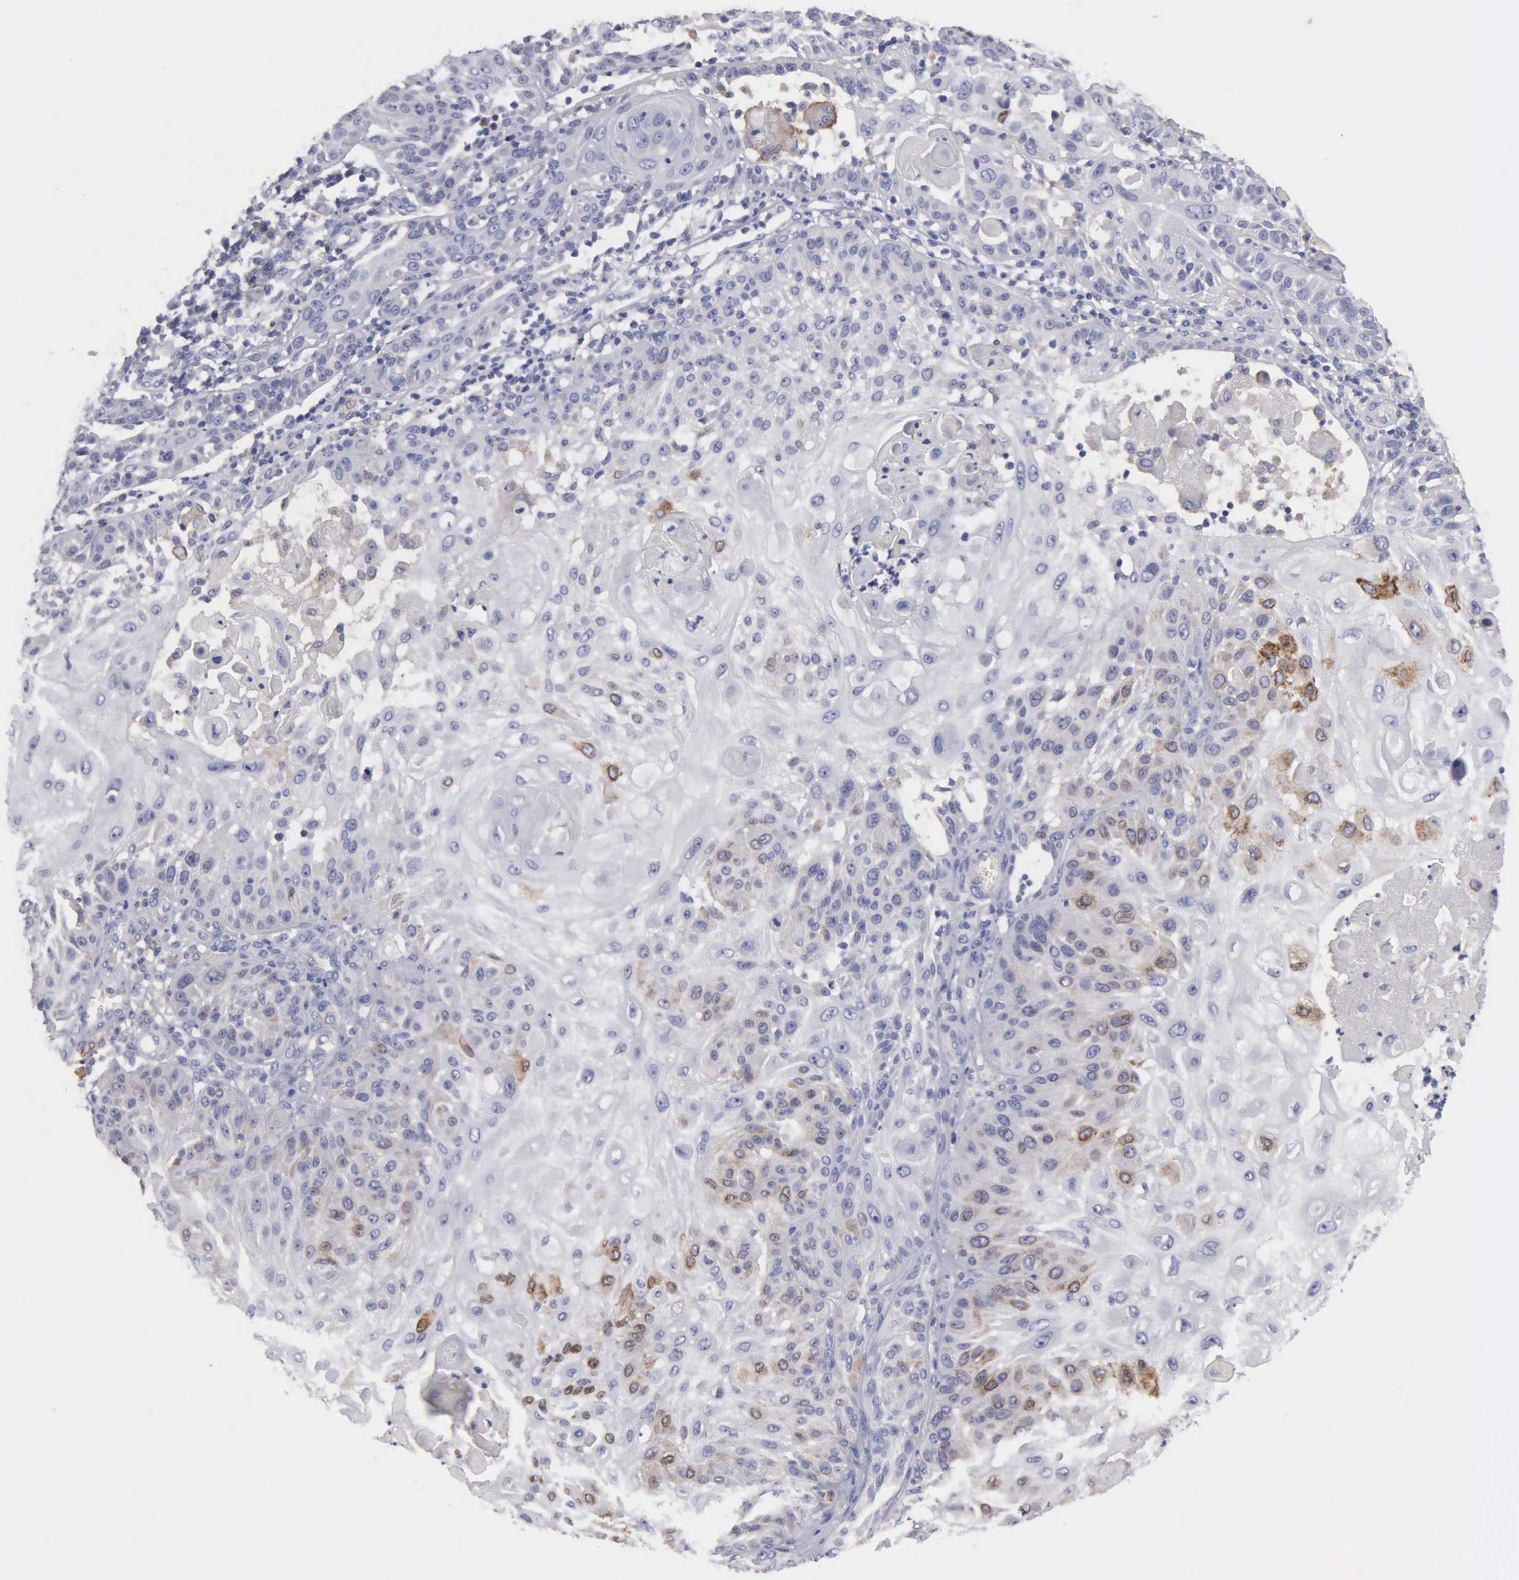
{"staining": {"intensity": "negative", "quantity": "none", "location": "none"}, "tissue": "skin cancer", "cell_type": "Tumor cells", "image_type": "cancer", "snomed": [{"axis": "morphology", "description": "Squamous cell carcinoma, NOS"}, {"axis": "topography", "description": "Skin"}], "caption": "The histopathology image shows no significant positivity in tumor cells of skin squamous cell carcinoma.", "gene": "PTGS2", "patient": {"sex": "female", "age": 89}}